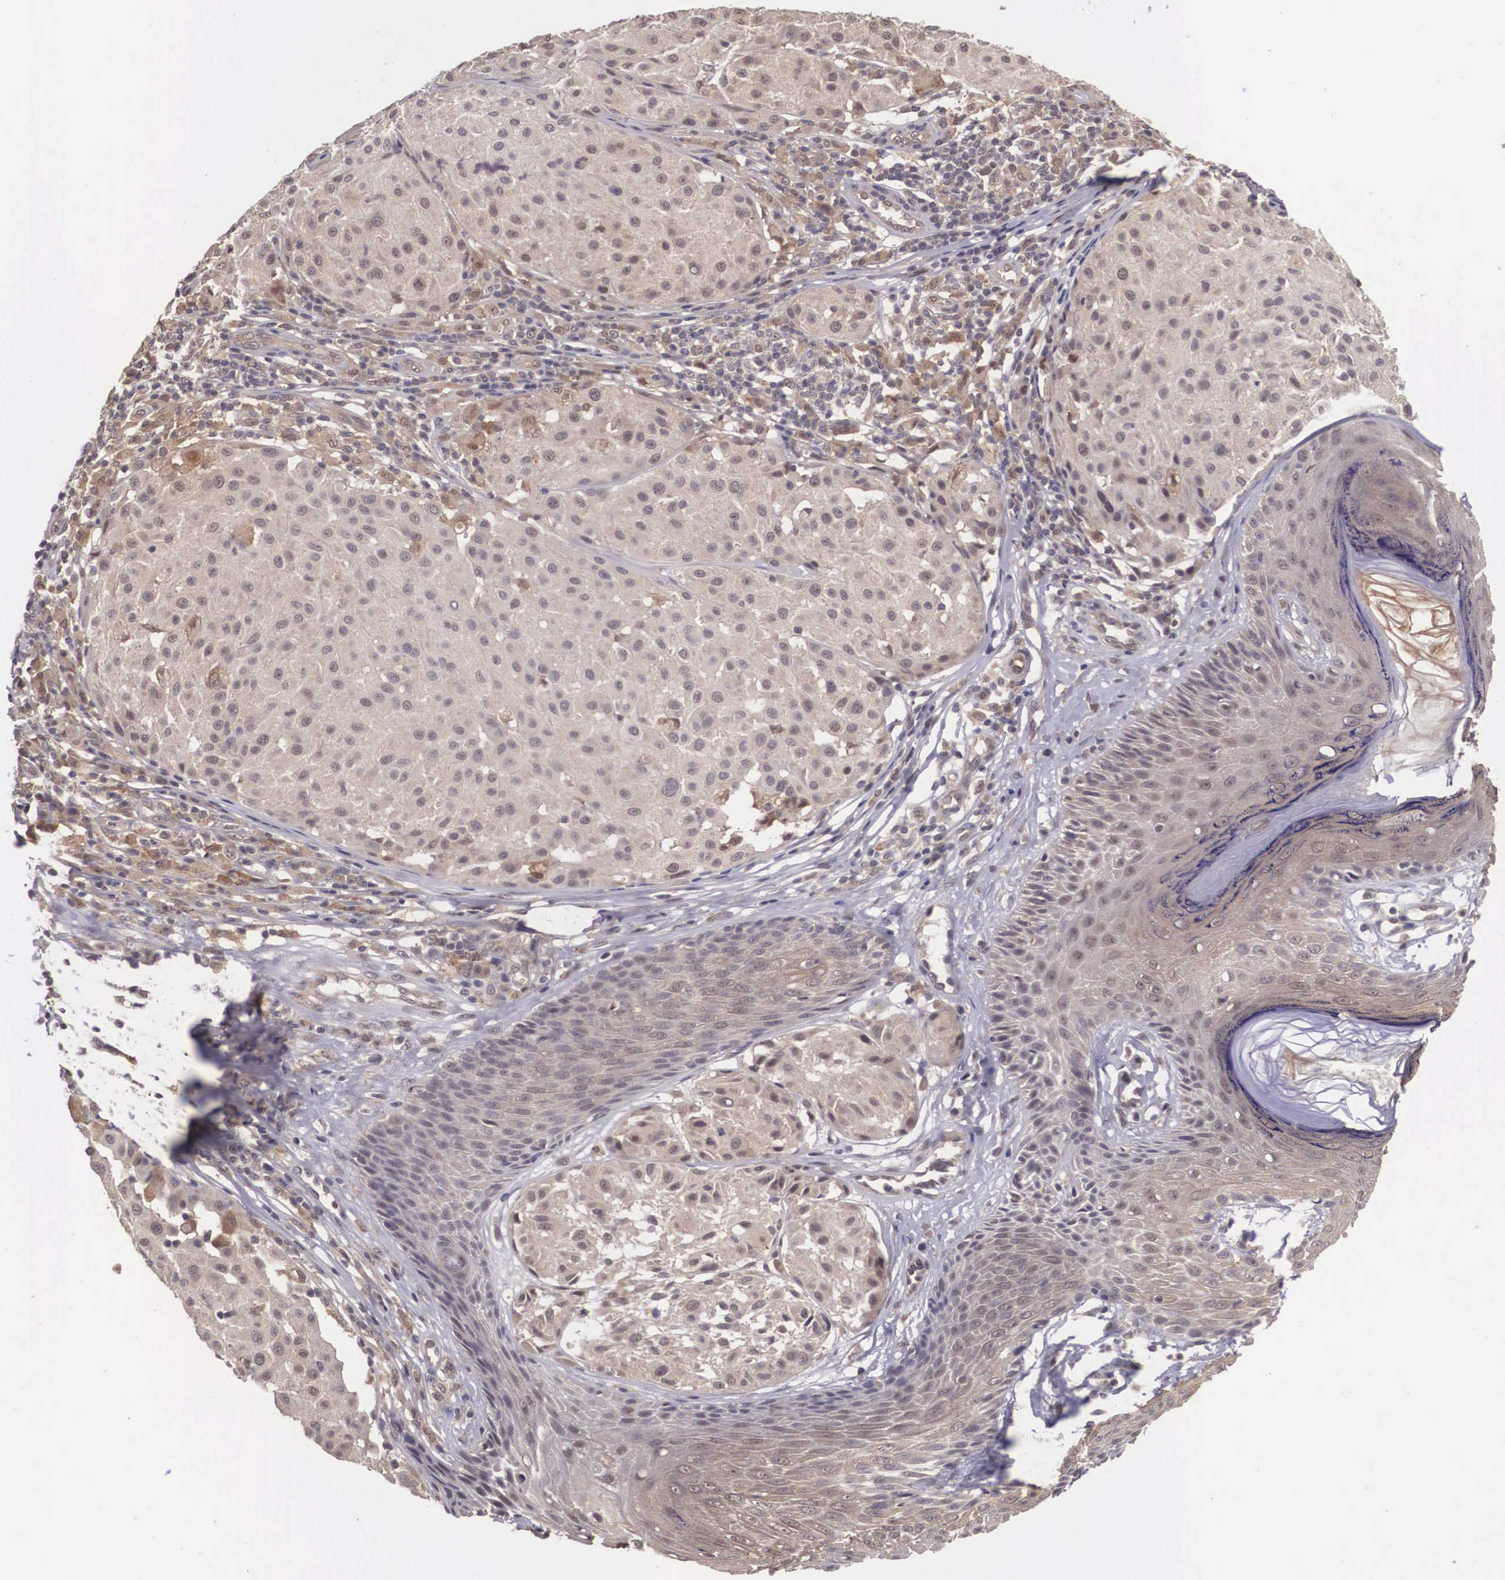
{"staining": {"intensity": "weak", "quantity": ">75%", "location": "cytoplasmic/membranous"}, "tissue": "melanoma", "cell_type": "Tumor cells", "image_type": "cancer", "snomed": [{"axis": "morphology", "description": "Malignant melanoma, NOS"}, {"axis": "topography", "description": "Skin"}], "caption": "Malignant melanoma was stained to show a protein in brown. There is low levels of weak cytoplasmic/membranous expression in about >75% of tumor cells.", "gene": "VASH1", "patient": {"sex": "male", "age": 36}}